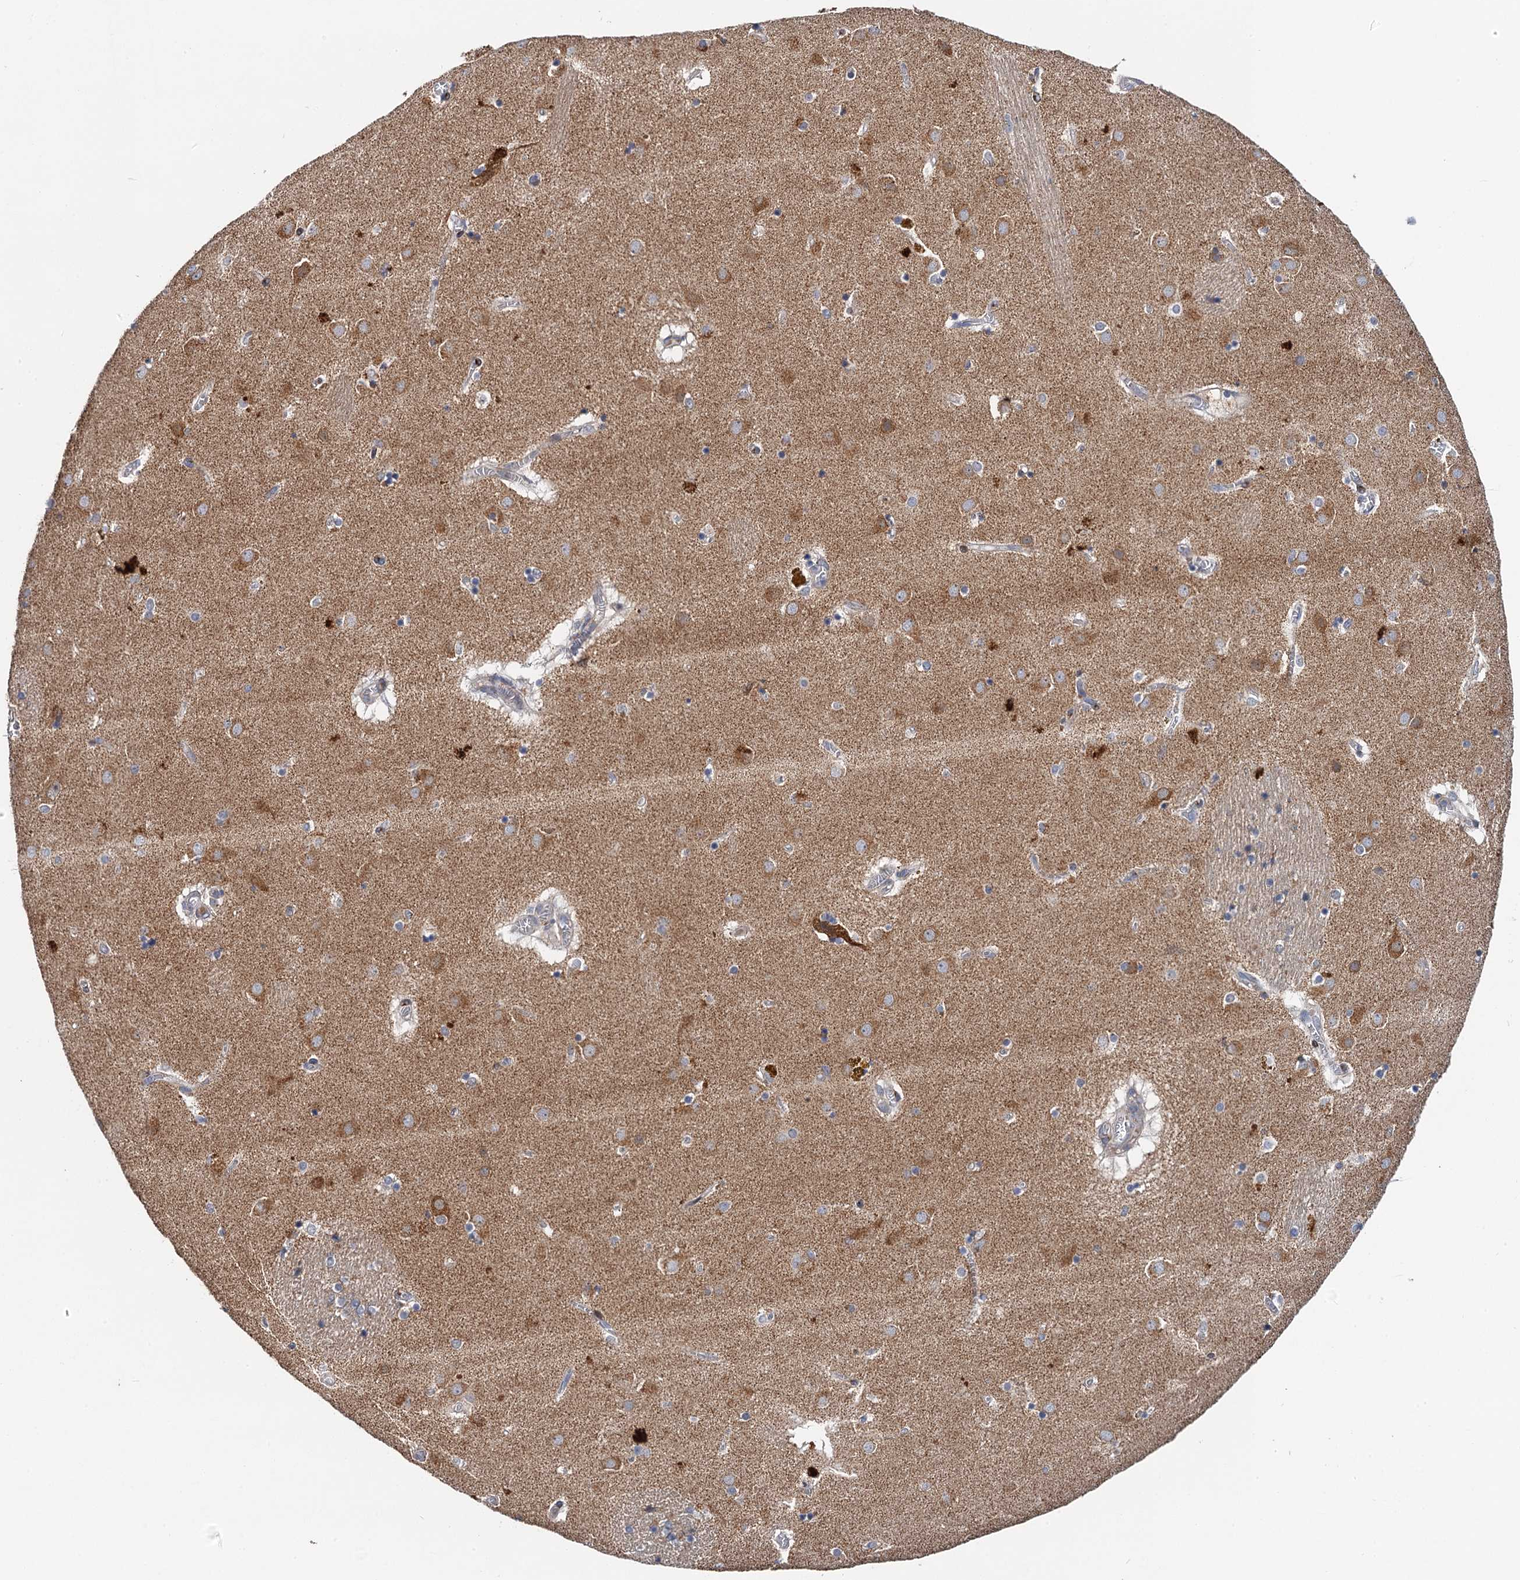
{"staining": {"intensity": "moderate", "quantity": "25%-75%", "location": "cytoplasmic/membranous"}, "tissue": "caudate", "cell_type": "Glial cells", "image_type": "normal", "snomed": [{"axis": "morphology", "description": "Normal tissue, NOS"}, {"axis": "topography", "description": "Lateral ventricle wall"}], "caption": "Approximately 25%-75% of glial cells in unremarkable human caudate reveal moderate cytoplasmic/membranous protein staining as visualized by brown immunohistochemical staining.", "gene": "NBEA", "patient": {"sex": "male", "age": 70}}